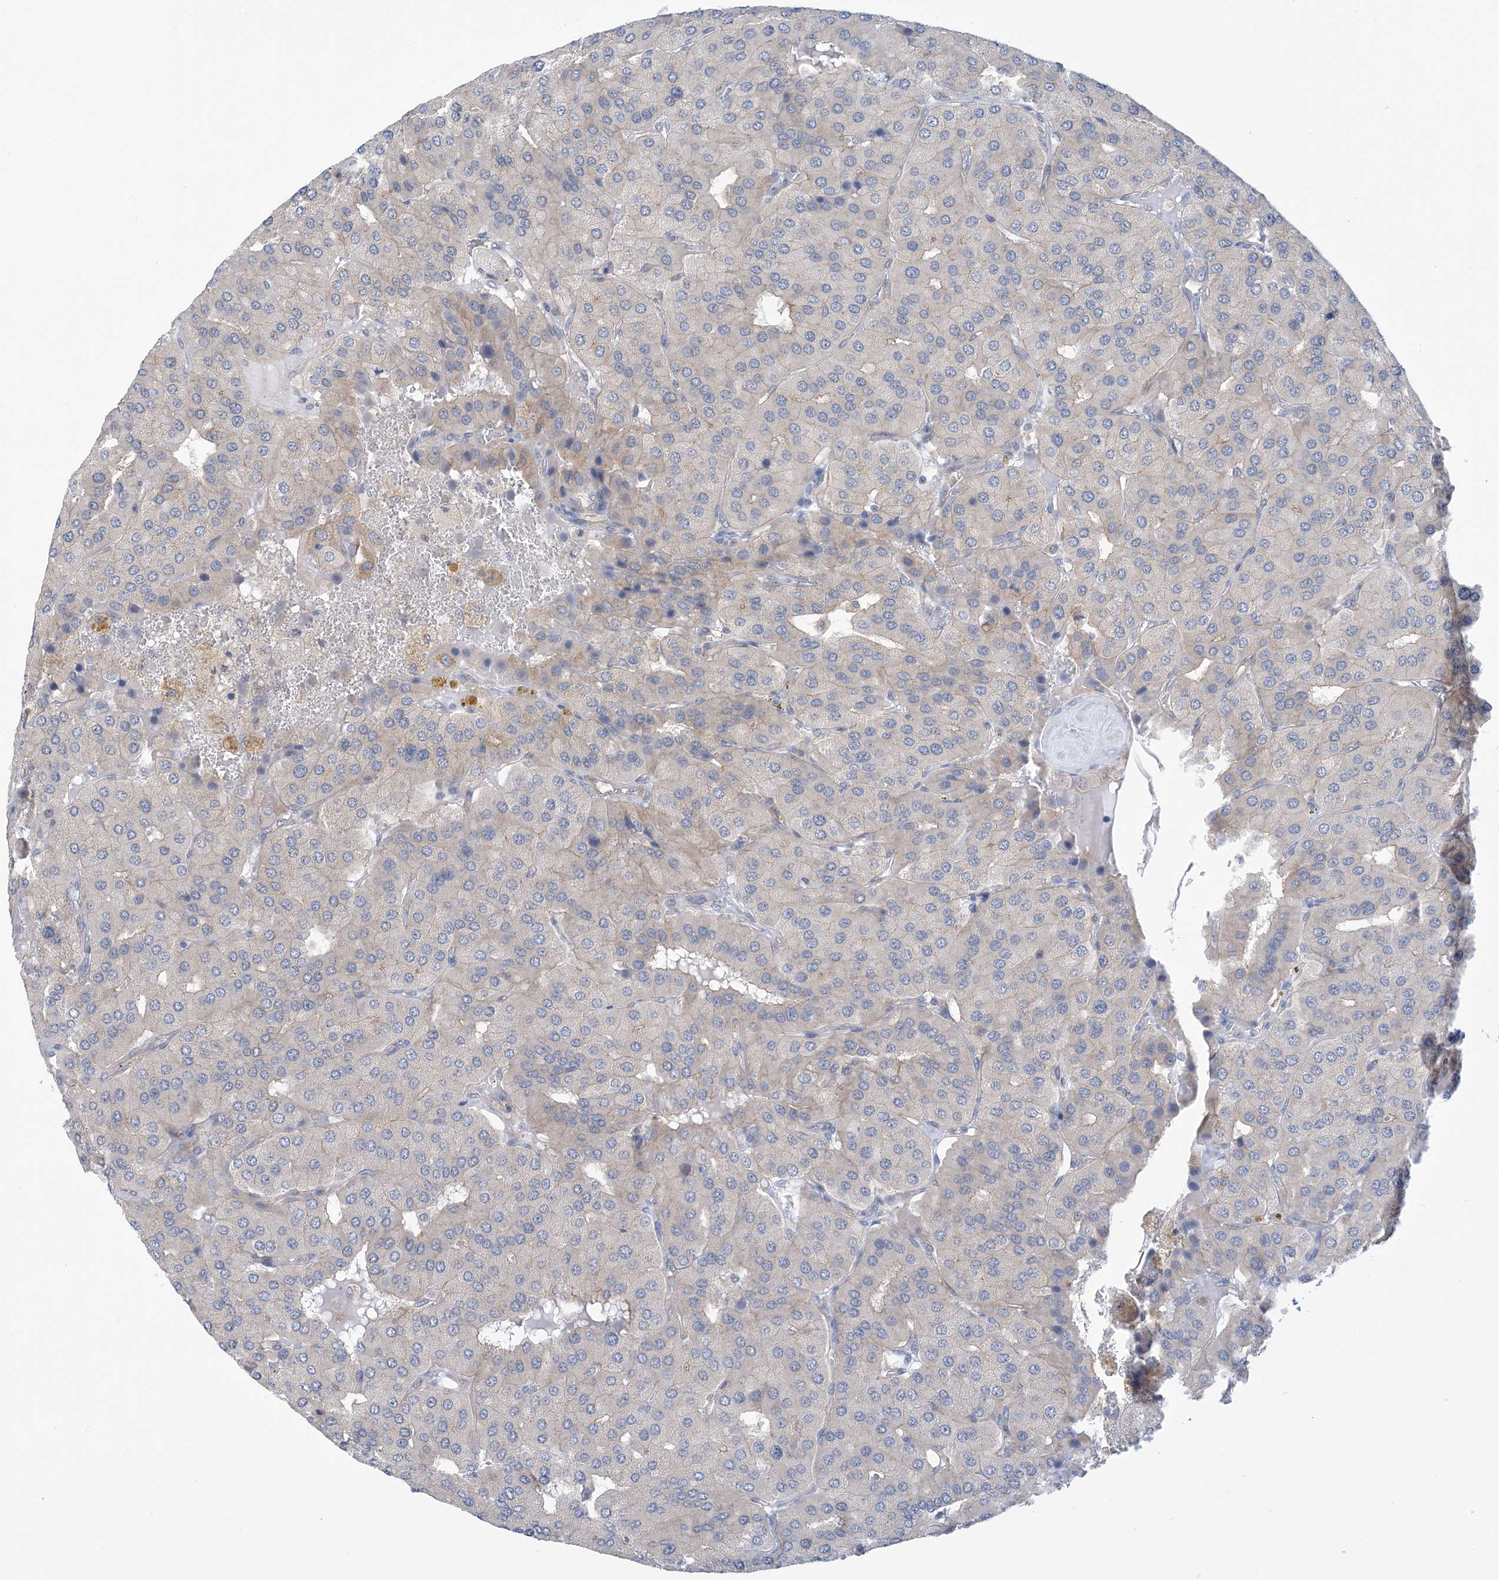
{"staining": {"intensity": "negative", "quantity": "none", "location": "none"}, "tissue": "parathyroid gland", "cell_type": "Glandular cells", "image_type": "normal", "snomed": [{"axis": "morphology", "description": "Normal tissue, NOS"}, {"axis": "morphology", "description": "Adenoma, NOS"}, {"axis": "topography", "description": "Parathyroid gland"}], "caption": "Human parathyroid gland stained for a protein using IHC exhibits no staining in glandular cells.", "gene": "EHBP1", "patient": {"sex": "female", "age": 86}}